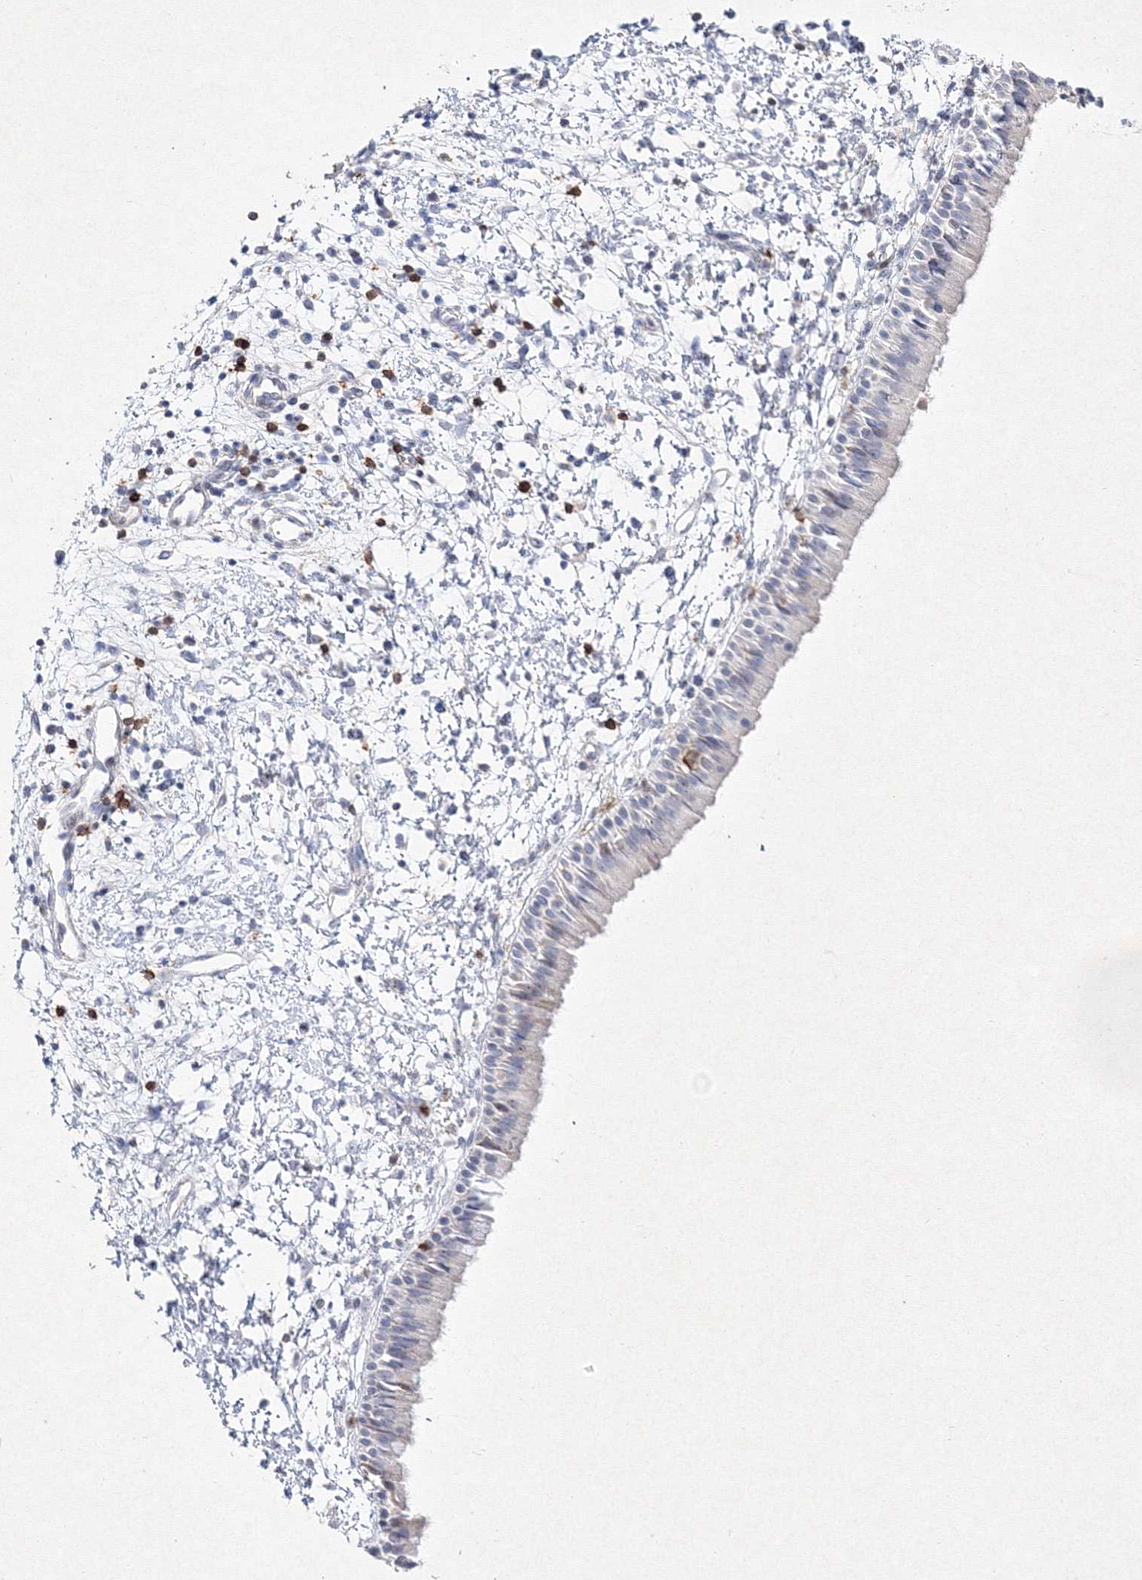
{"staining": {"intensity": "negative", "quantity": "none", "location": "none"}, "tissue": "nasopharynx", "cell_type": "Respiratory epithelial cells", "image_type": "normal", "snomed": [{"axis": "morphology", "description": "Normal tissue, NOS"}, {"axis": "topography", "description": "Nasopharynx"}], "caption": "Immunohistochemistry histopathology image of benign nasopharynx: nasopharynx stained with DAB displays no significant protein staining in respiratory epithelial cells. Brightfield microscopy of immunohistochemistry stained with DAB (brown) and hematoxylin (blue), captured at high magnification.", "gene": "HCST", "patient": {"sex": "male", "age": 22}}